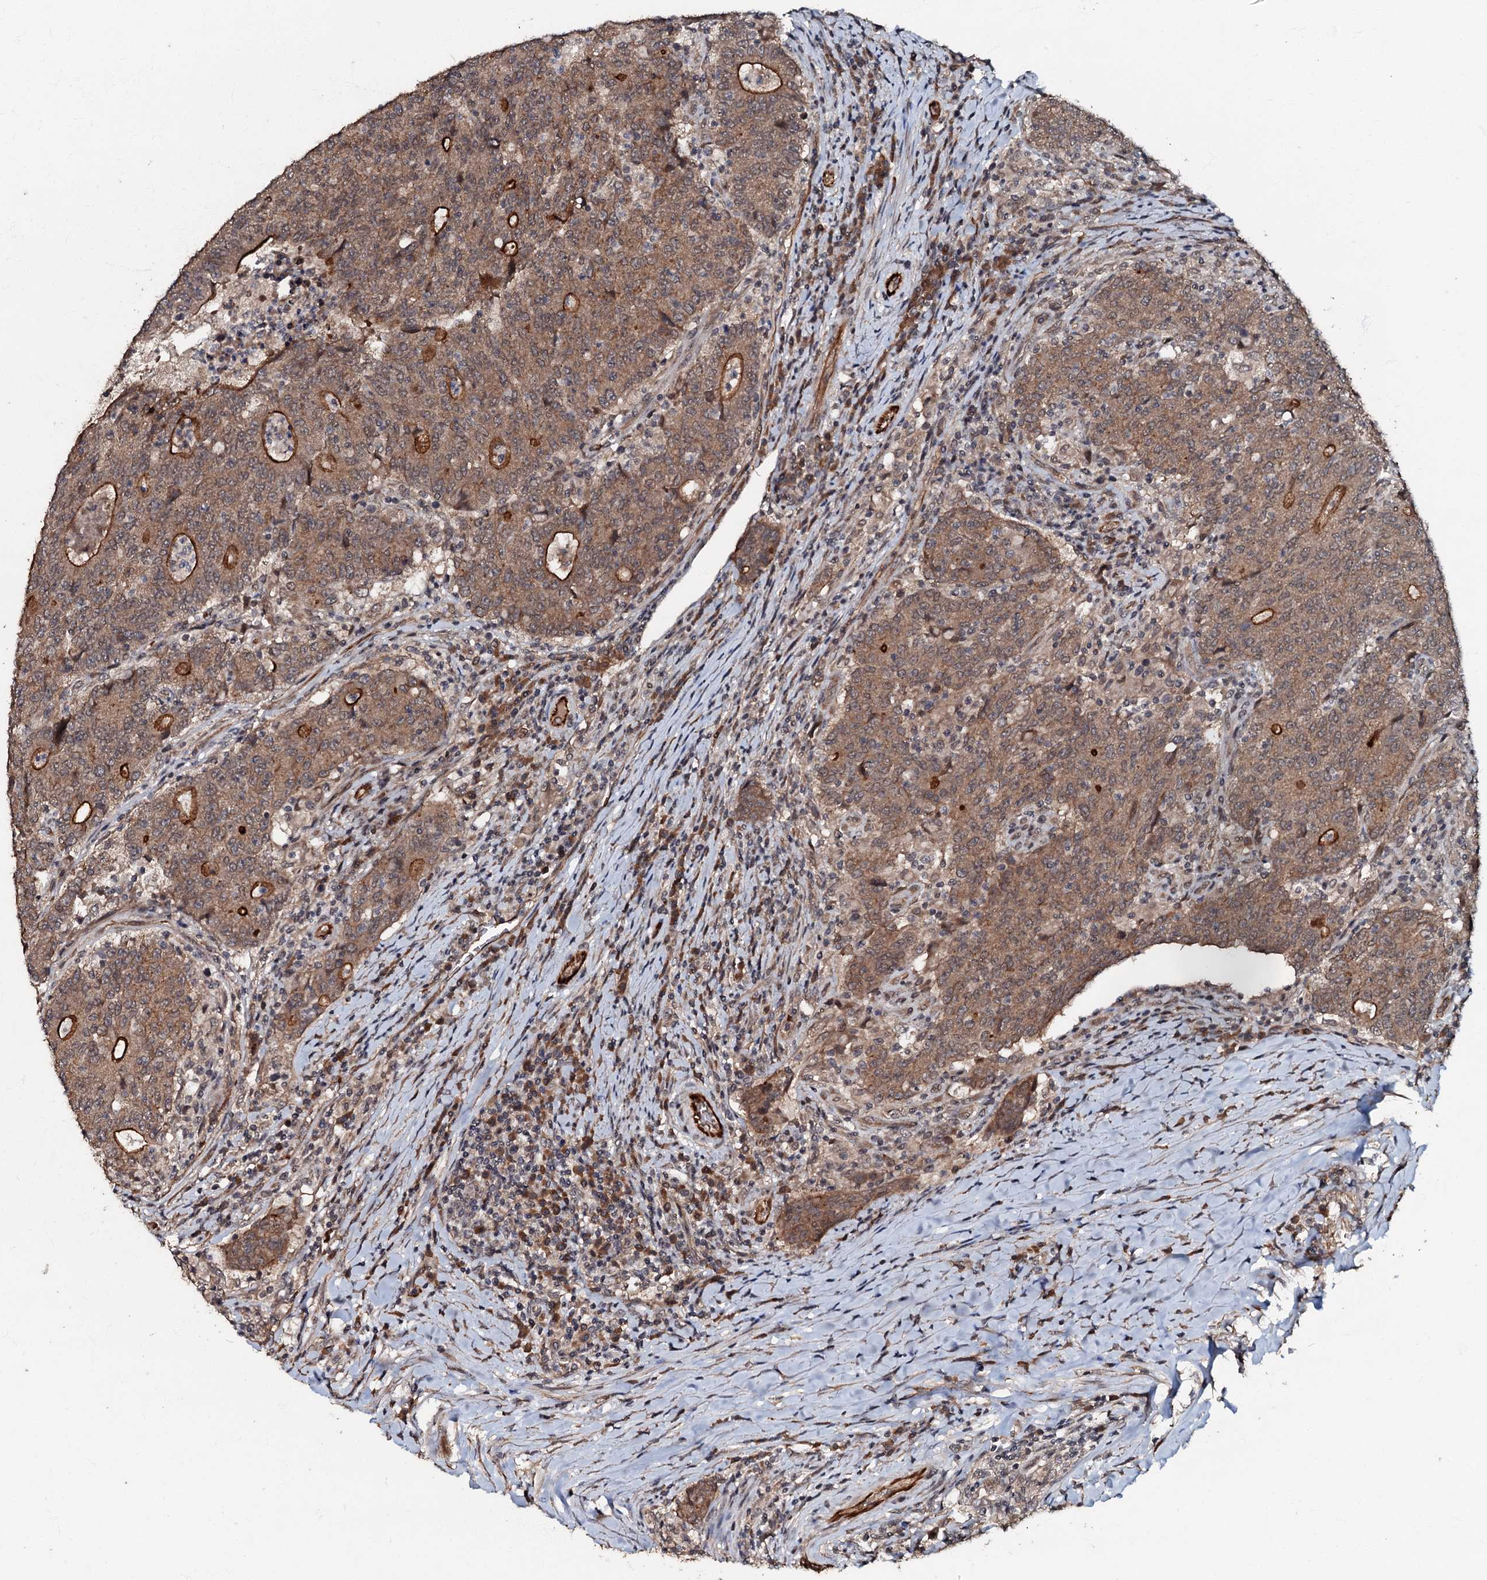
{"staining": {"intensity": "moderate", "quantity": ">75%", "location": "cytoplasmic/membranous"}, "tissue": "colorectal cancer", "cell_type": "Tumor cells", "image_type": "cancer", "snomed": [{"axis": "morphology", "description": "Adenocarcinoma, NOS"}, {"axis": "topography", "description": "Colon"}], "caption": "This micrograph displays IHC staining of colorectal cancer (adenocarcinoma), with medium moderate cytoplasmic/membranous staining in about >75% of tumor cells.", "gene": "MANSC4", "patient": {"sex": "female", "age": 75}}